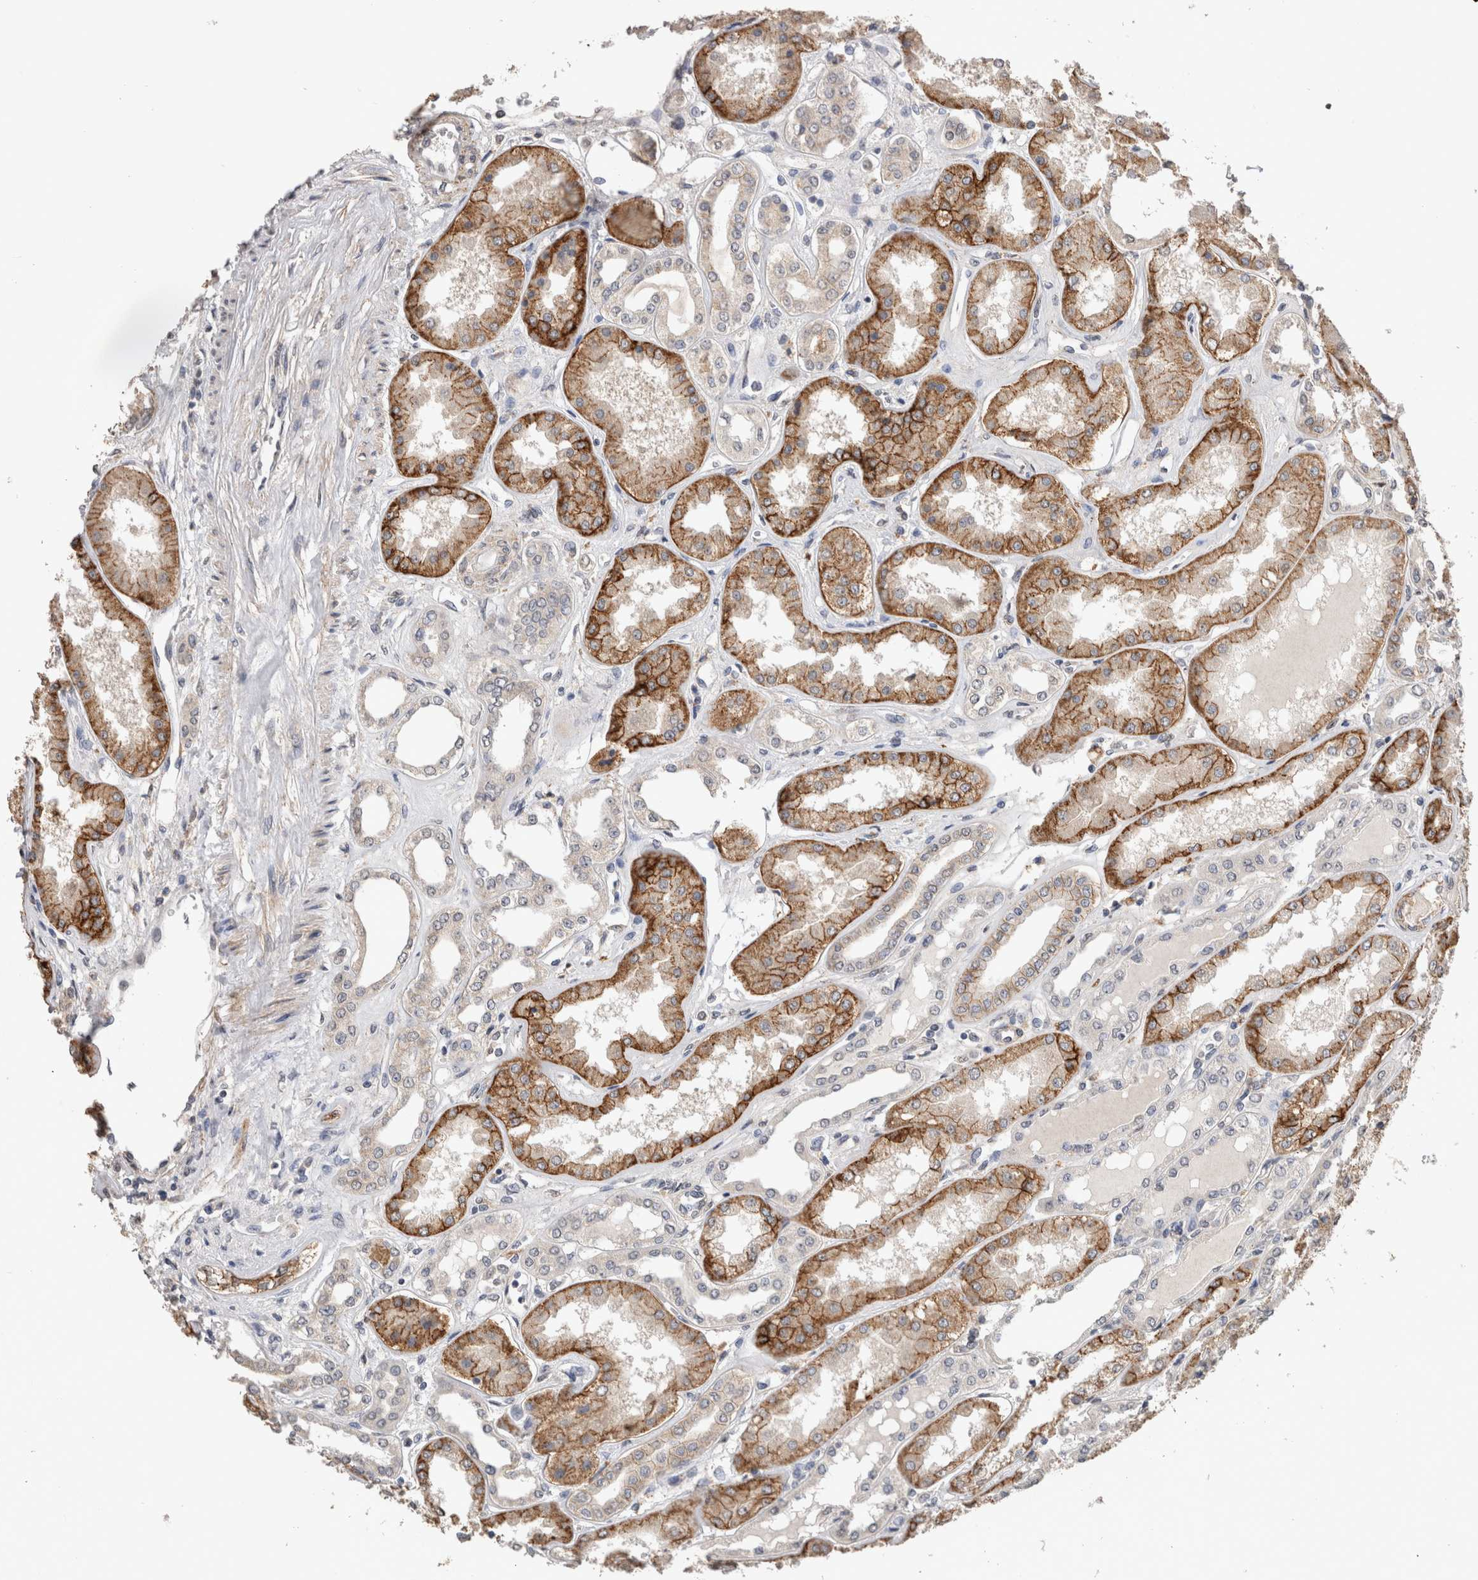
{"staining": {"intensity": "moderate", "quantity": "<25%", "location": "cytoplasmic/membranous"}, "tissue": "kidney", "cell_type": "Cells in glomeruli", "image_type": "normal", "snomed": [{"axis": "morphology", "description": "Normal tissue, NOS"}, {"axis": "topography", "description": "Kidney"}], "caption": "Moderate cytoplasmic/membranous protein expression is present in approximately <25% of cells in glomeruli in kidney.", "gene": "CDH6", "patient": {"sex": "female", "age": 56}}